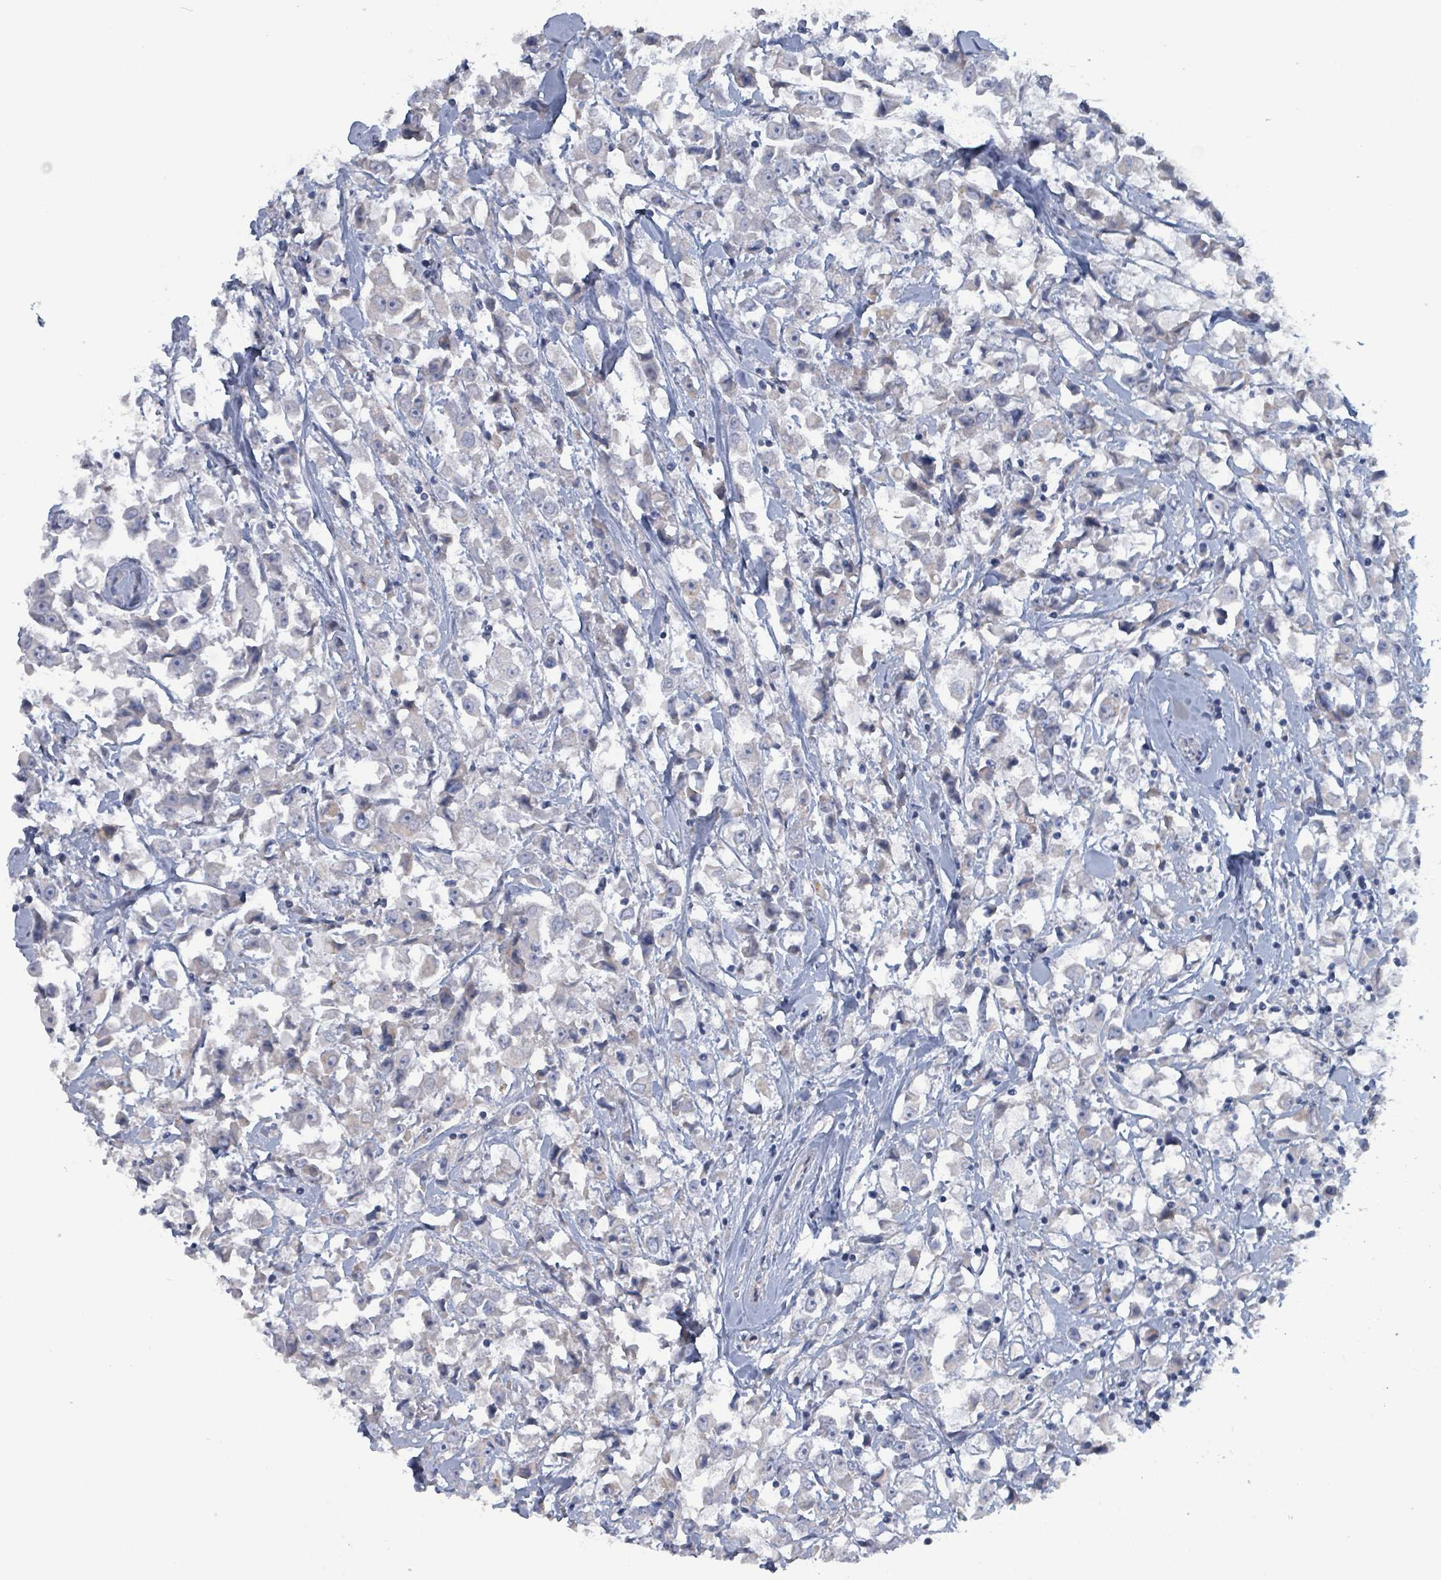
{"staining": {"intensity": "negative", "quantity": "none", "location": "none"}, "tissue": "breast cancer", "cell_type": "Tumor cells", "image_type": "cancer", "snomed": [{"axis": "morphology", "description": "Duct carcinoma"}, {"axis": "topography", "description": "Breast"}], "caption": "A high-resolution photomicrograph shows immunohistochemistry (IHC) staining of infiltrating ductal carcinoma (breast), which shows no significant positivity in tumor cells.", "gene": "TAAR5", "patient": {"sex": "female", "age": 61}}